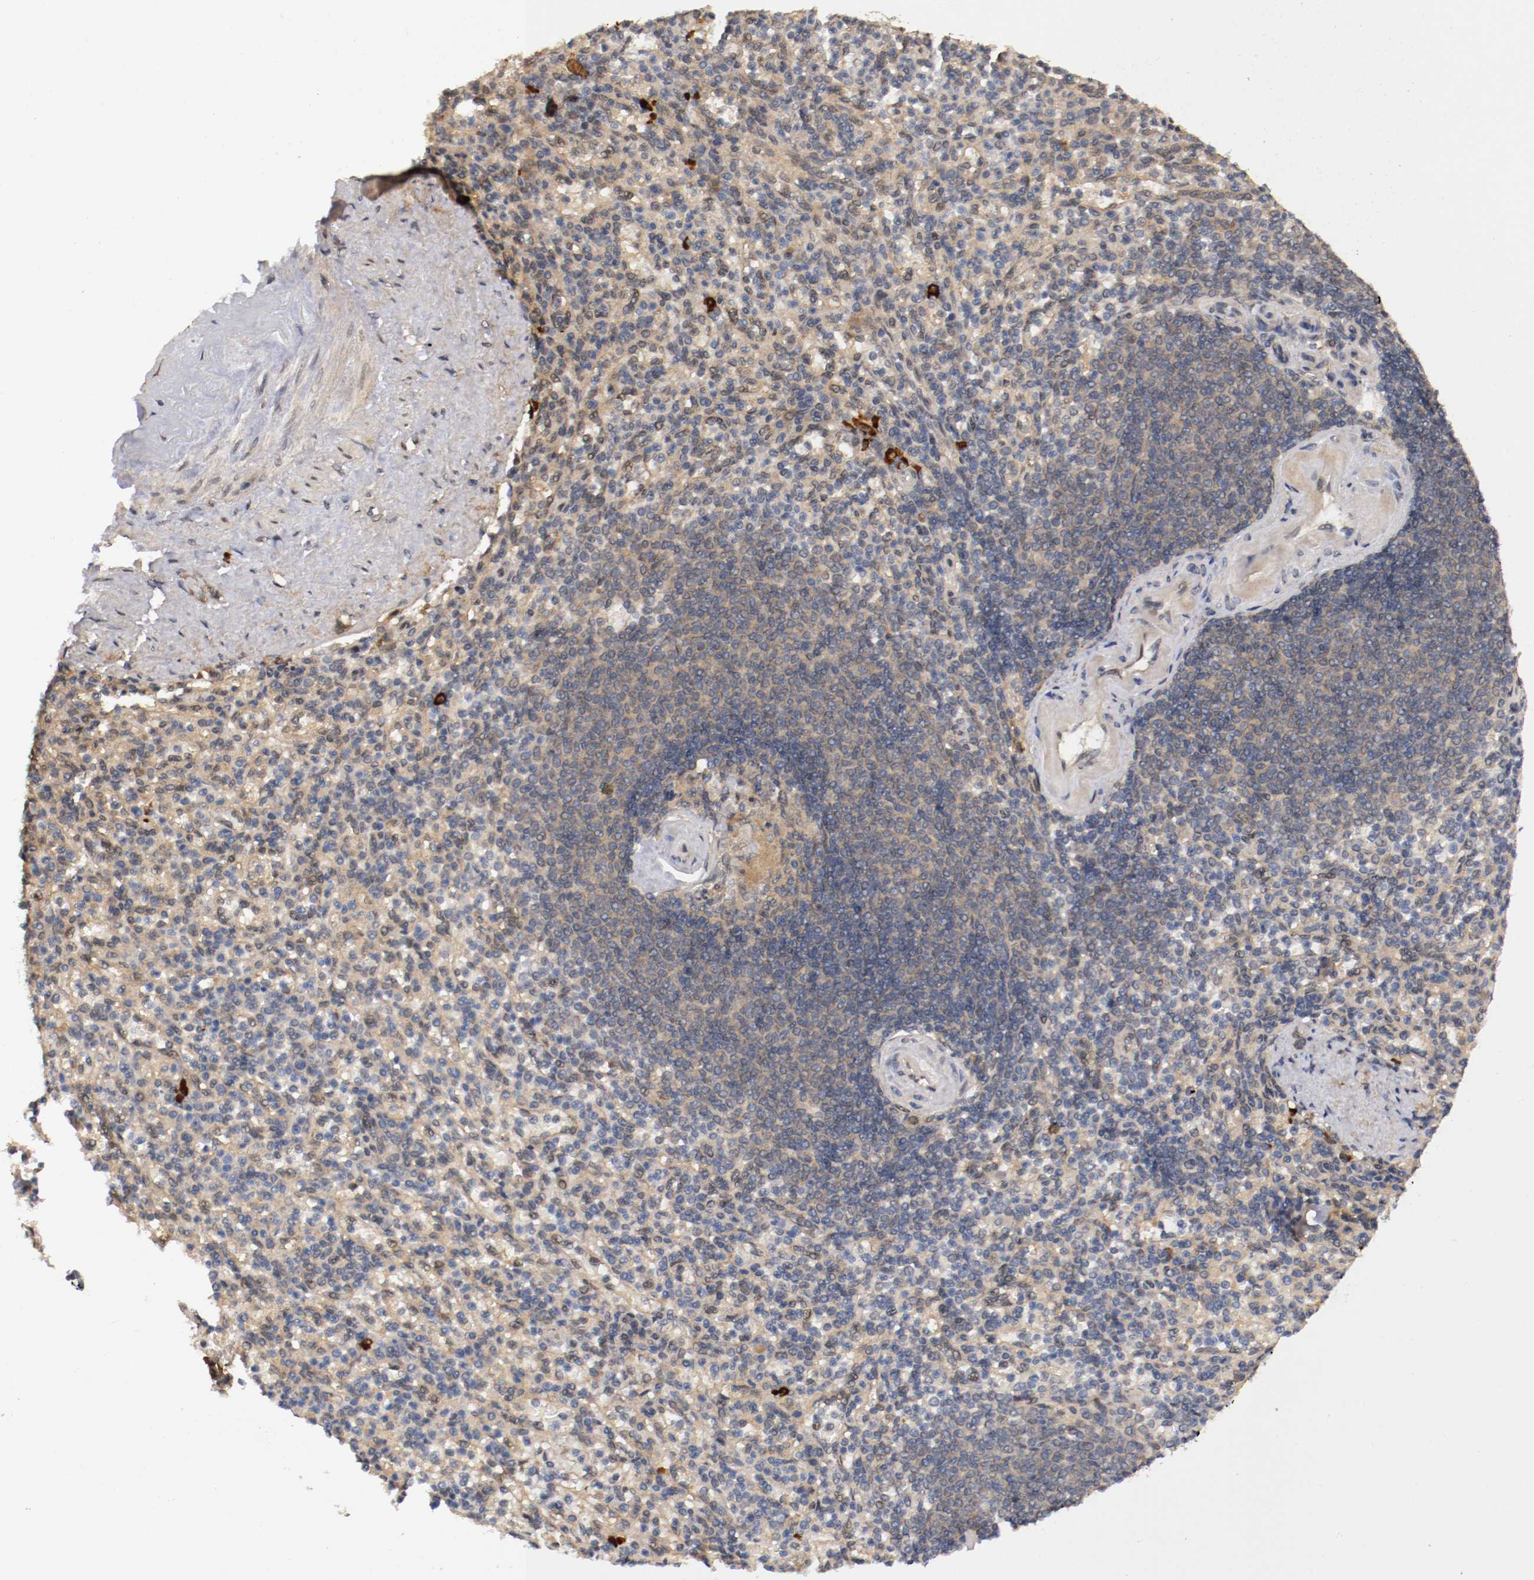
{"staining": {"intensity": "weak", "quantity": ">75%", "location": "cytoplasmic/membranous"}, "tissue": "spleen", "cell_type": "Cells in red pulp", "image_type": "normal", "snomed": [{"axis": "morphology", "description": "Normal tissue, NOS"}, {"axis": "topography", "description": "Spleen"}], "caption": "Immunohistochemical staining of unremarkable spleen exhibits low levels of weak cytoplasmic/membranous positivity in approximately >75% of cells in red pulp. The staining was performed using DAB, with brown indicating positive protein expression. Nuclei are stained blue with hematoxylin.", "gene": "DNMT3B", "patient": {"sex": "female", "age": 74}}